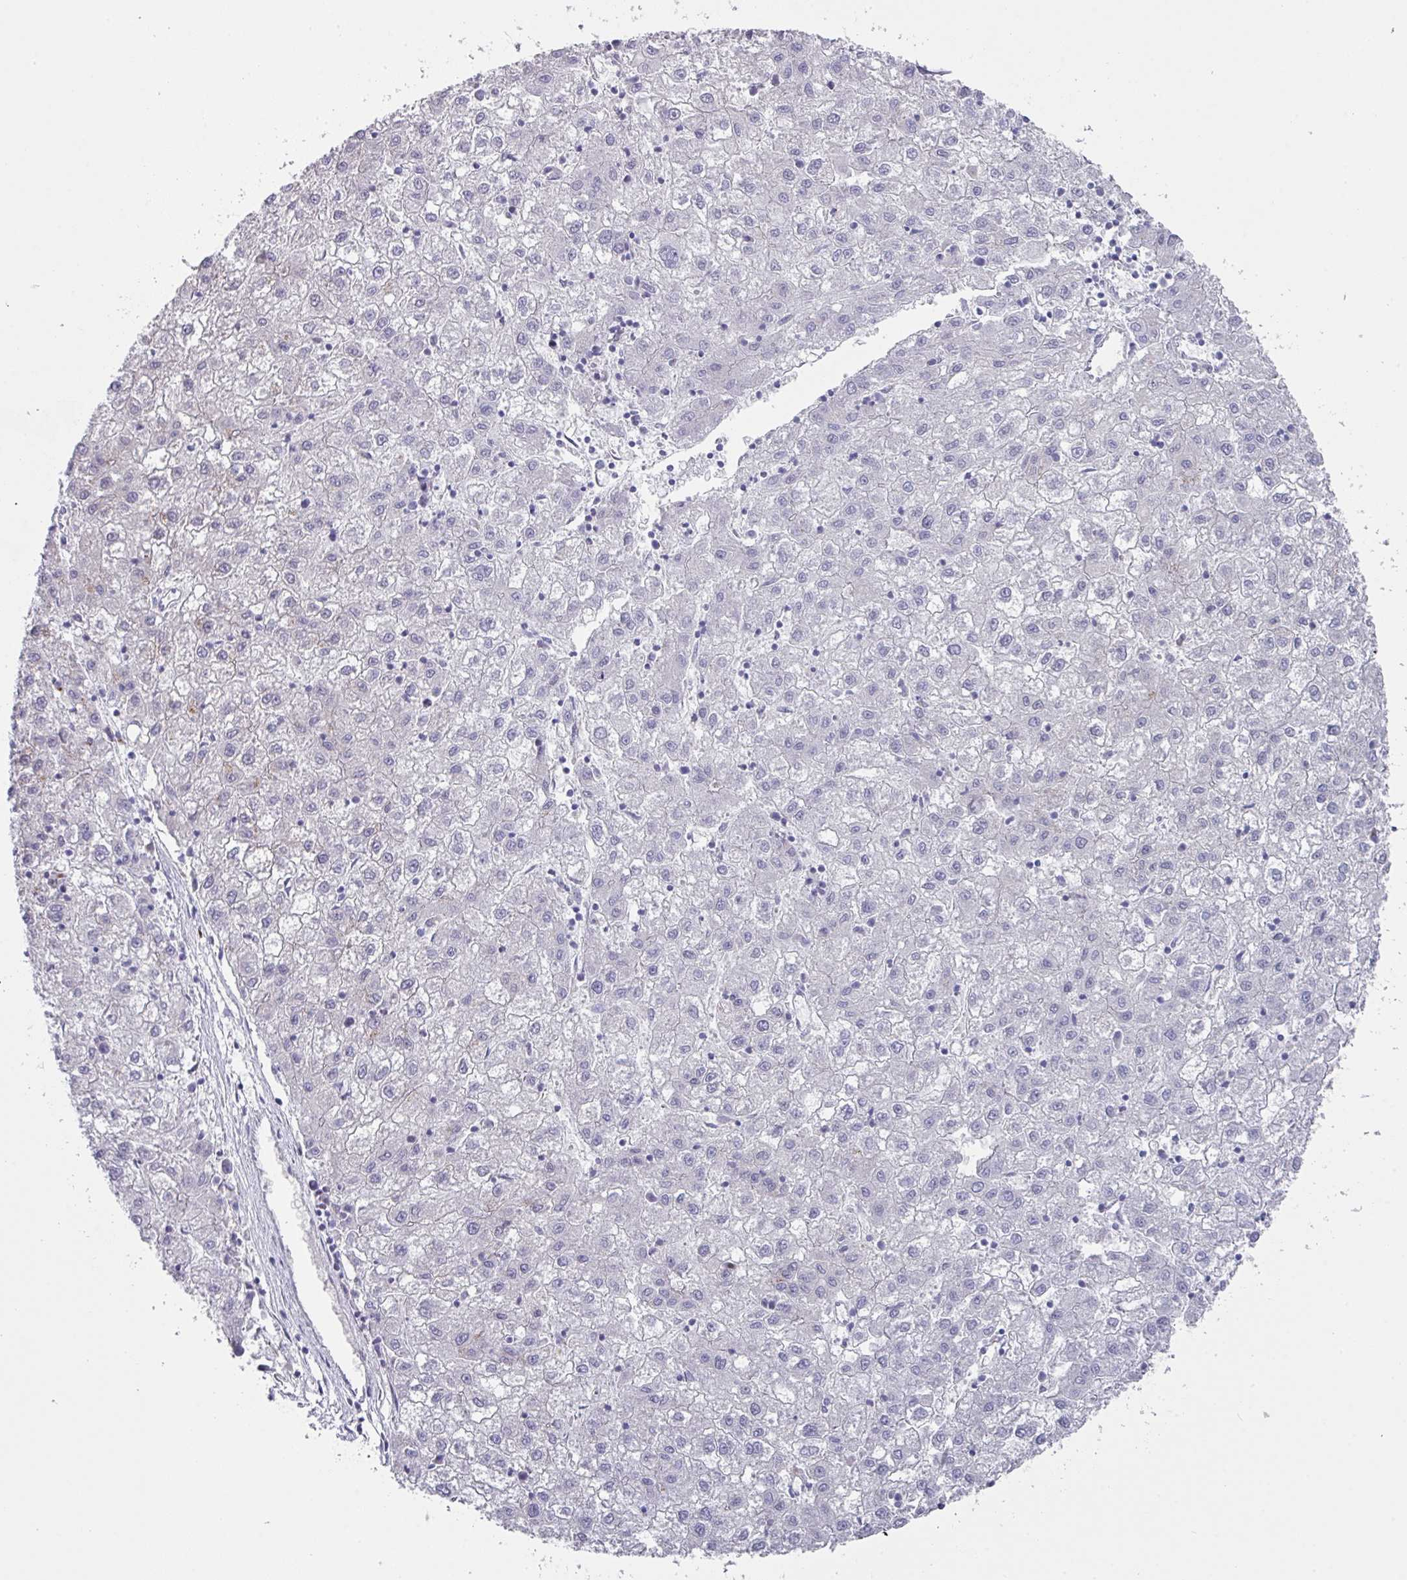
{"staining": {"intensity": "negative", "quantity": "none", "location": "none"}, "tissue": "liver cancer", "cell_type": "Tumor cells", "image_type": "cancer", "snomed": [{"axis": "morphology", "description": "Carcinoma, Hepatocellular, NOS"}, {"axis": "topography", "description": "Liver"}], "caption": "Immunohistochemistry of liver hepatocellular carcinoma shows no positivity in tumor cells.", "gene": "VKORC1L1", "patient": {"sex": "male", "age": 72}}